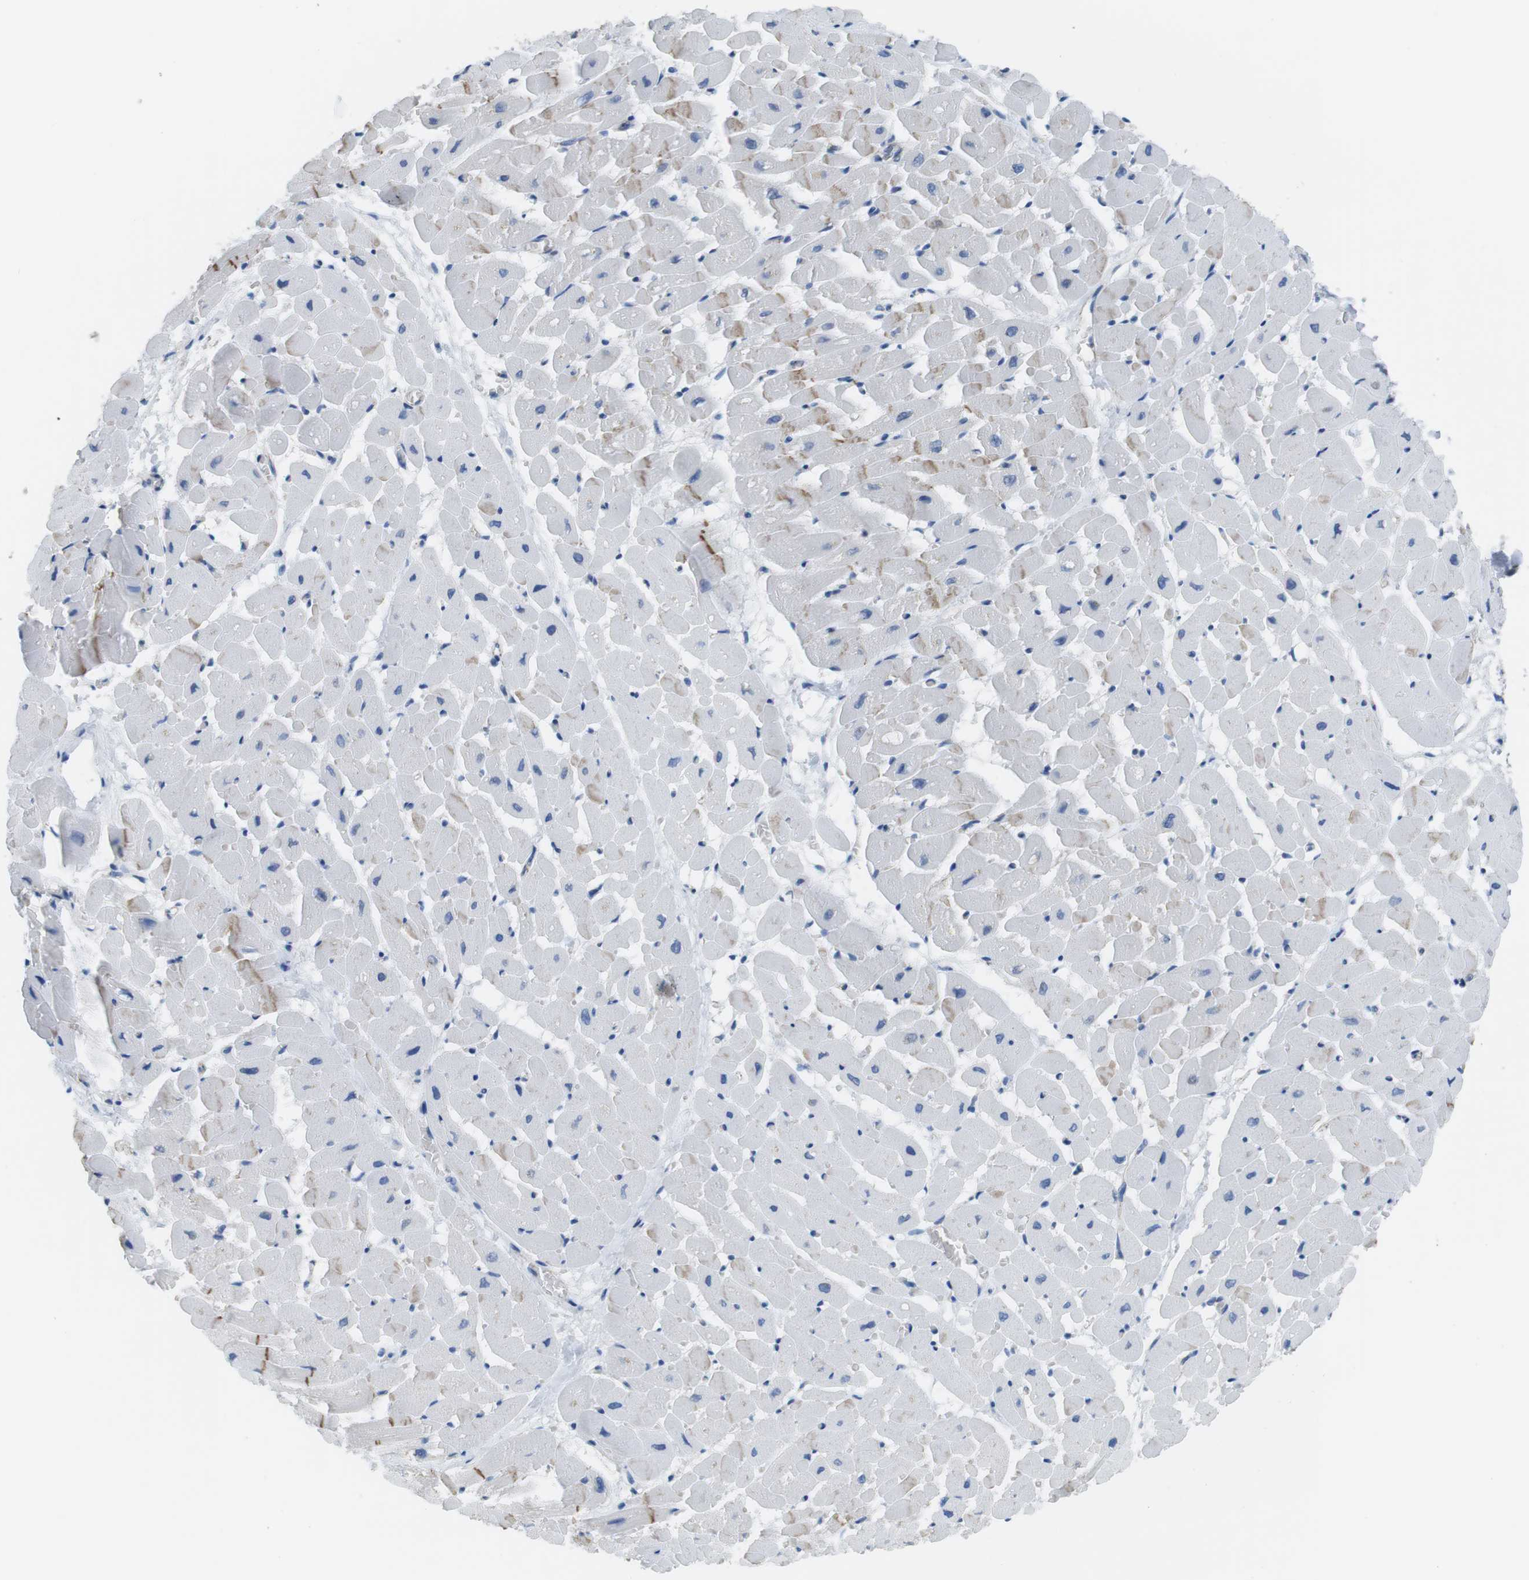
{"staining": {"intensity": "moderate", "quantity": ">75%", "location": "cytoplasmic/membranous"}, "tissue": "heart muscle", "cell_type": "Cardiomyocytes", "image_type": "normal", "snomed": [{"axis": "morphology", "description": "Normal tissue, NOS"}, {"axis": "topography", "description": "Heart"}], "caption": "A medium amount of moderate cytoplasmic/membranous positivity is appreciated in about >75% of cardiomyocytes in benign heart muscle. (DAB IHC, brown staining for protein, blue staining for nuclei).", "gene": "SLC6A6", "patient": {"sex": "male", "age": 45}}